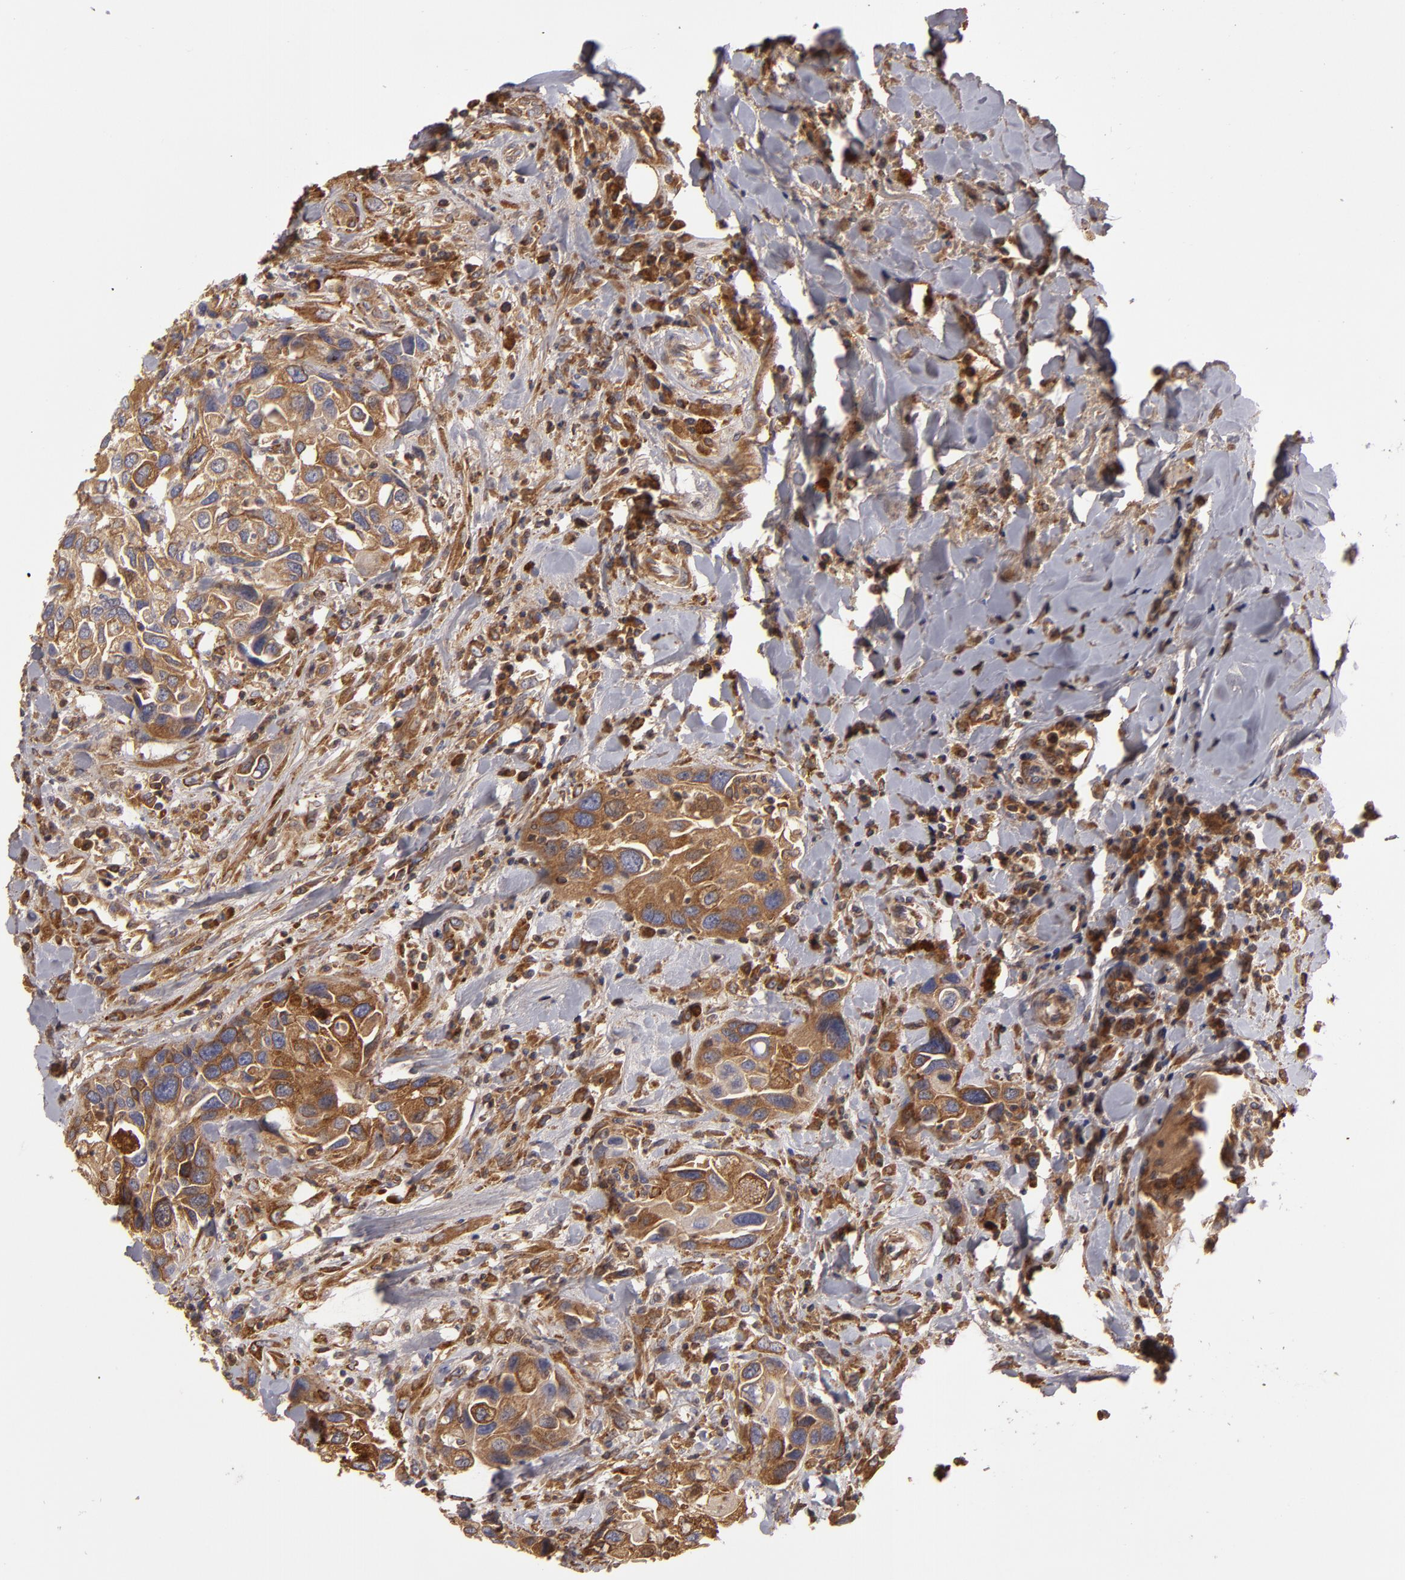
{"staining": {"intensity": "moderate", "quantity": ">75%", "location": "cytoplasmic/membranous"}, "tissue": "urothelial cancer", "cell_type": "Tumor cells", "image_type": "cancer", "snomed": [{"axis": "morphology", "description": "Urothelial carcinoma, High grade"}, {"axis": "topography", "description": "Urinary bladder"}], "caption": "Immunohistochemical staining of human urothelial cancer reveals medium levels of moderate cytoplasmic/membranous protein positivity in about >75% of tumor cells. (Stains: DAB (3,3'-diaminobenzidine) in brown, nuclei in blue, Microscopy: brightfield microscopy at high magnification).", "gene": "CFB", "patient": {"sex": "male", "age": 66}}